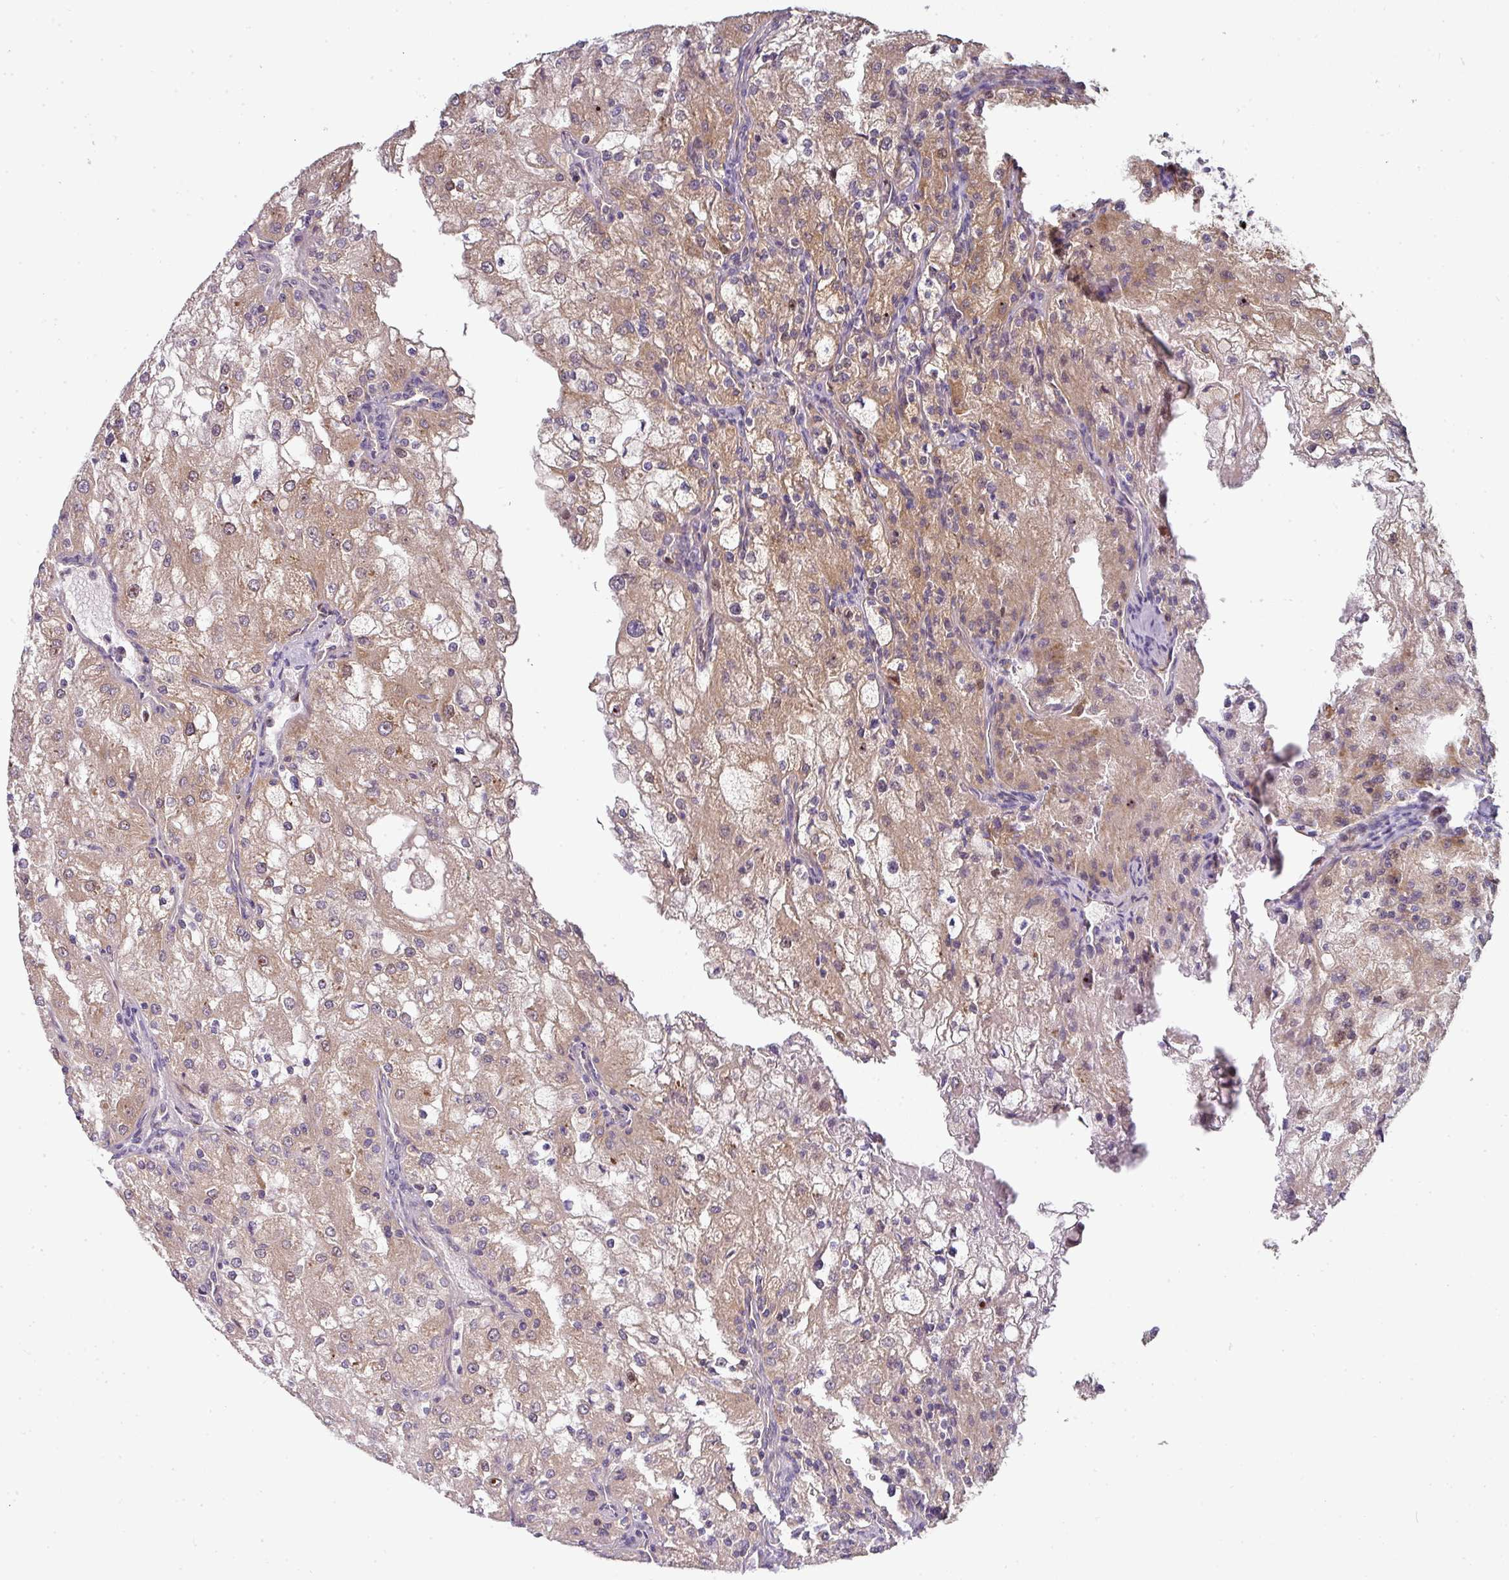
{"staining": {"intensity": "moderate", "quantity": ">75%", "location": "cytoplasmic/membranous"}, "tissue": "renal cancer", "cell_type": "Tumor cells", "image_type": "cancer", "snomed": [{"axis": "morphology", "description": "Adenocarcinoma, NOS"}, {"axis": "topography", "description": "Kidney"}], "caption": "IHC image of neoplastic tissue: human renal adenocarcinoma stained using immunohistochemistry (IHC) reveals medium levels of moderate protein expression localized specifically in the cytoplasmic/membranous of tumor cells, appearing as a cytoplasmic/membranous brown color.", "gene": "STK35", "patient": {"sex": "female", "age": 74}}